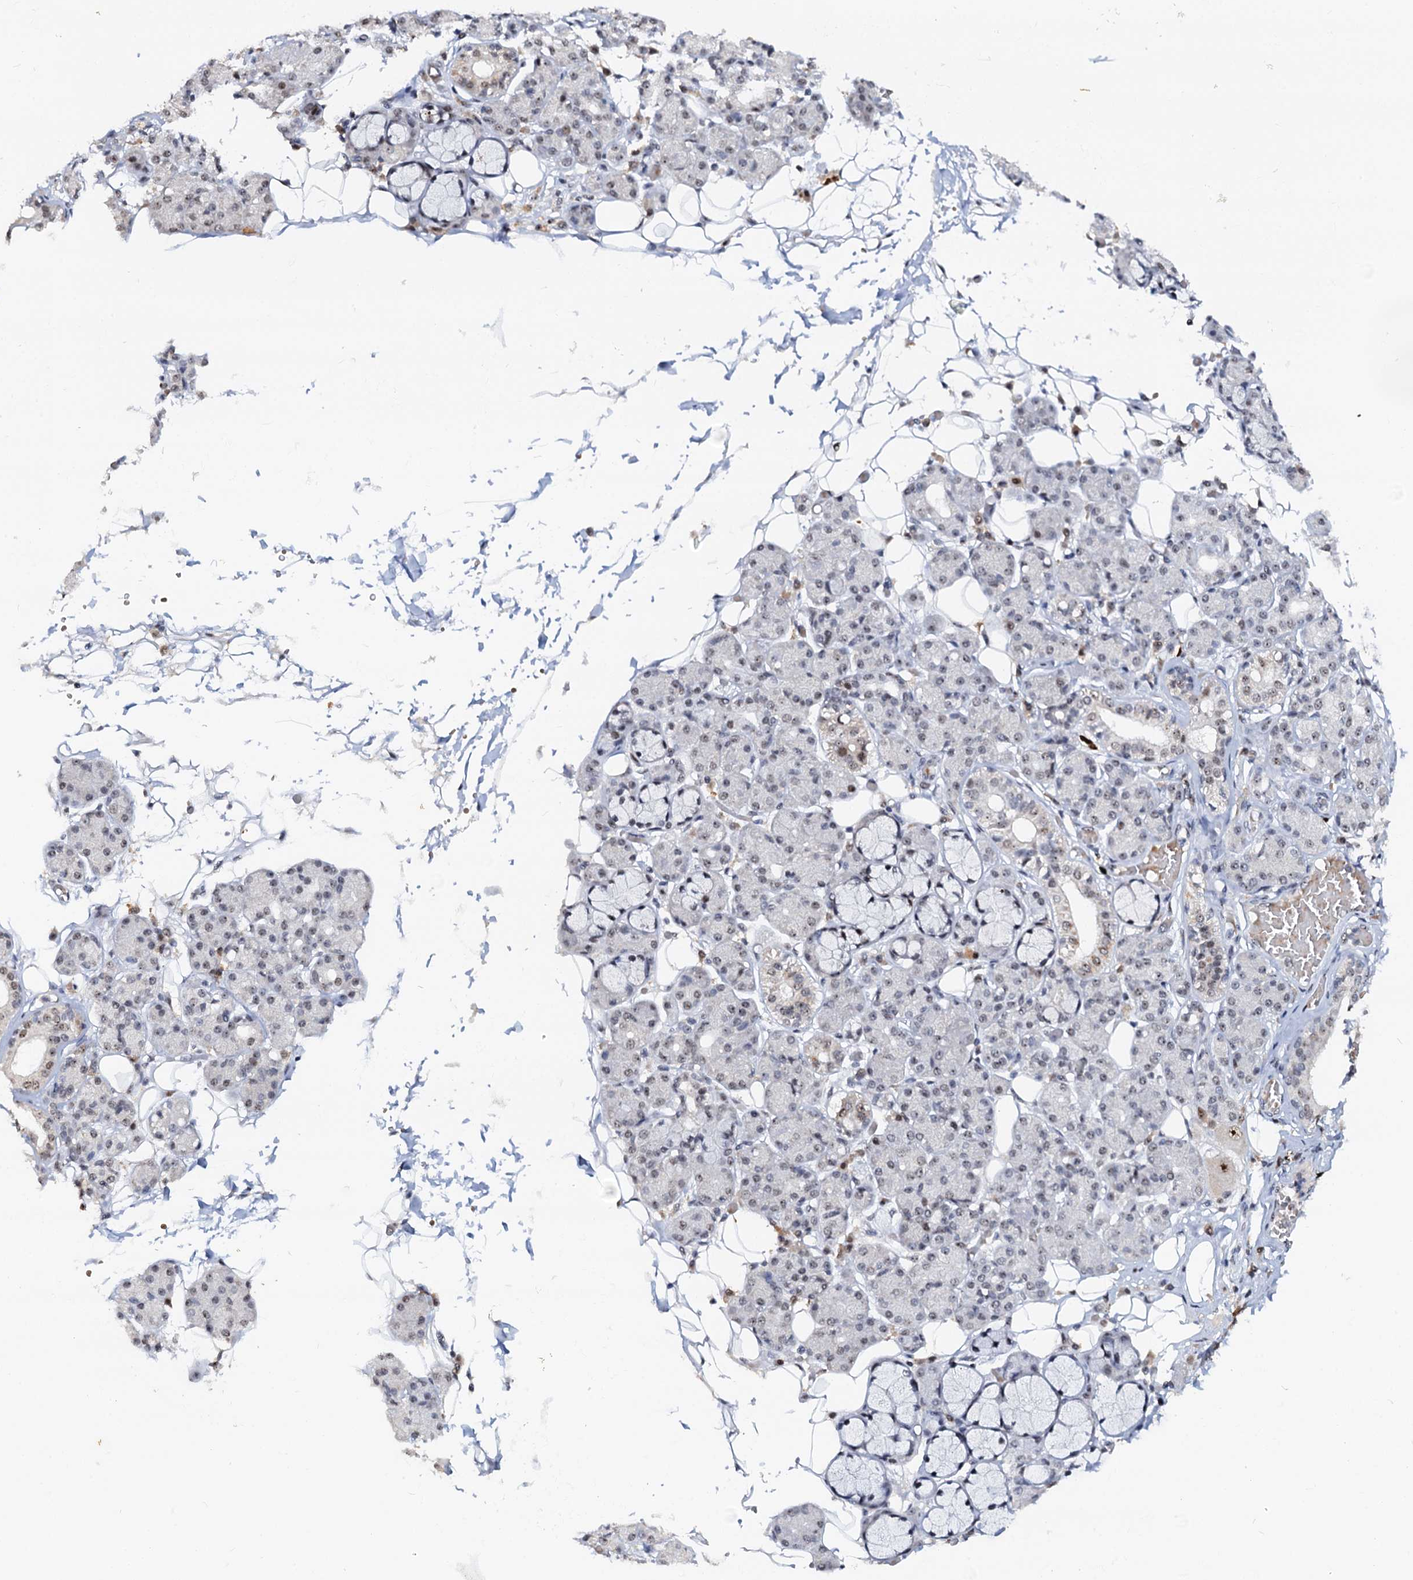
{"staining": {"intensity": "weak", "quantity": "25%-75%", "location": "nuclear"}, "tissue": "salivary gland", "cell_type": "Glandular cells", "image_type": "normal", "snomed": [{"axis": "morphology", "description": "Normal tissue, NOS"}, {"axis": "topography", "description": "Salivary gland"}], "caption": "Immunohistochemical staining of benign salivary gland displays 25%-75% levels of weak nuclear protein positivity in approximately 25%-75% of glandular cells. The staining was performed using DAB, with brown indicating positive protein expression. Nuclei are stained blue with hematoxylin.", "gene": "NEUROG3", "patient": {"sex": "male", "age": 63}}